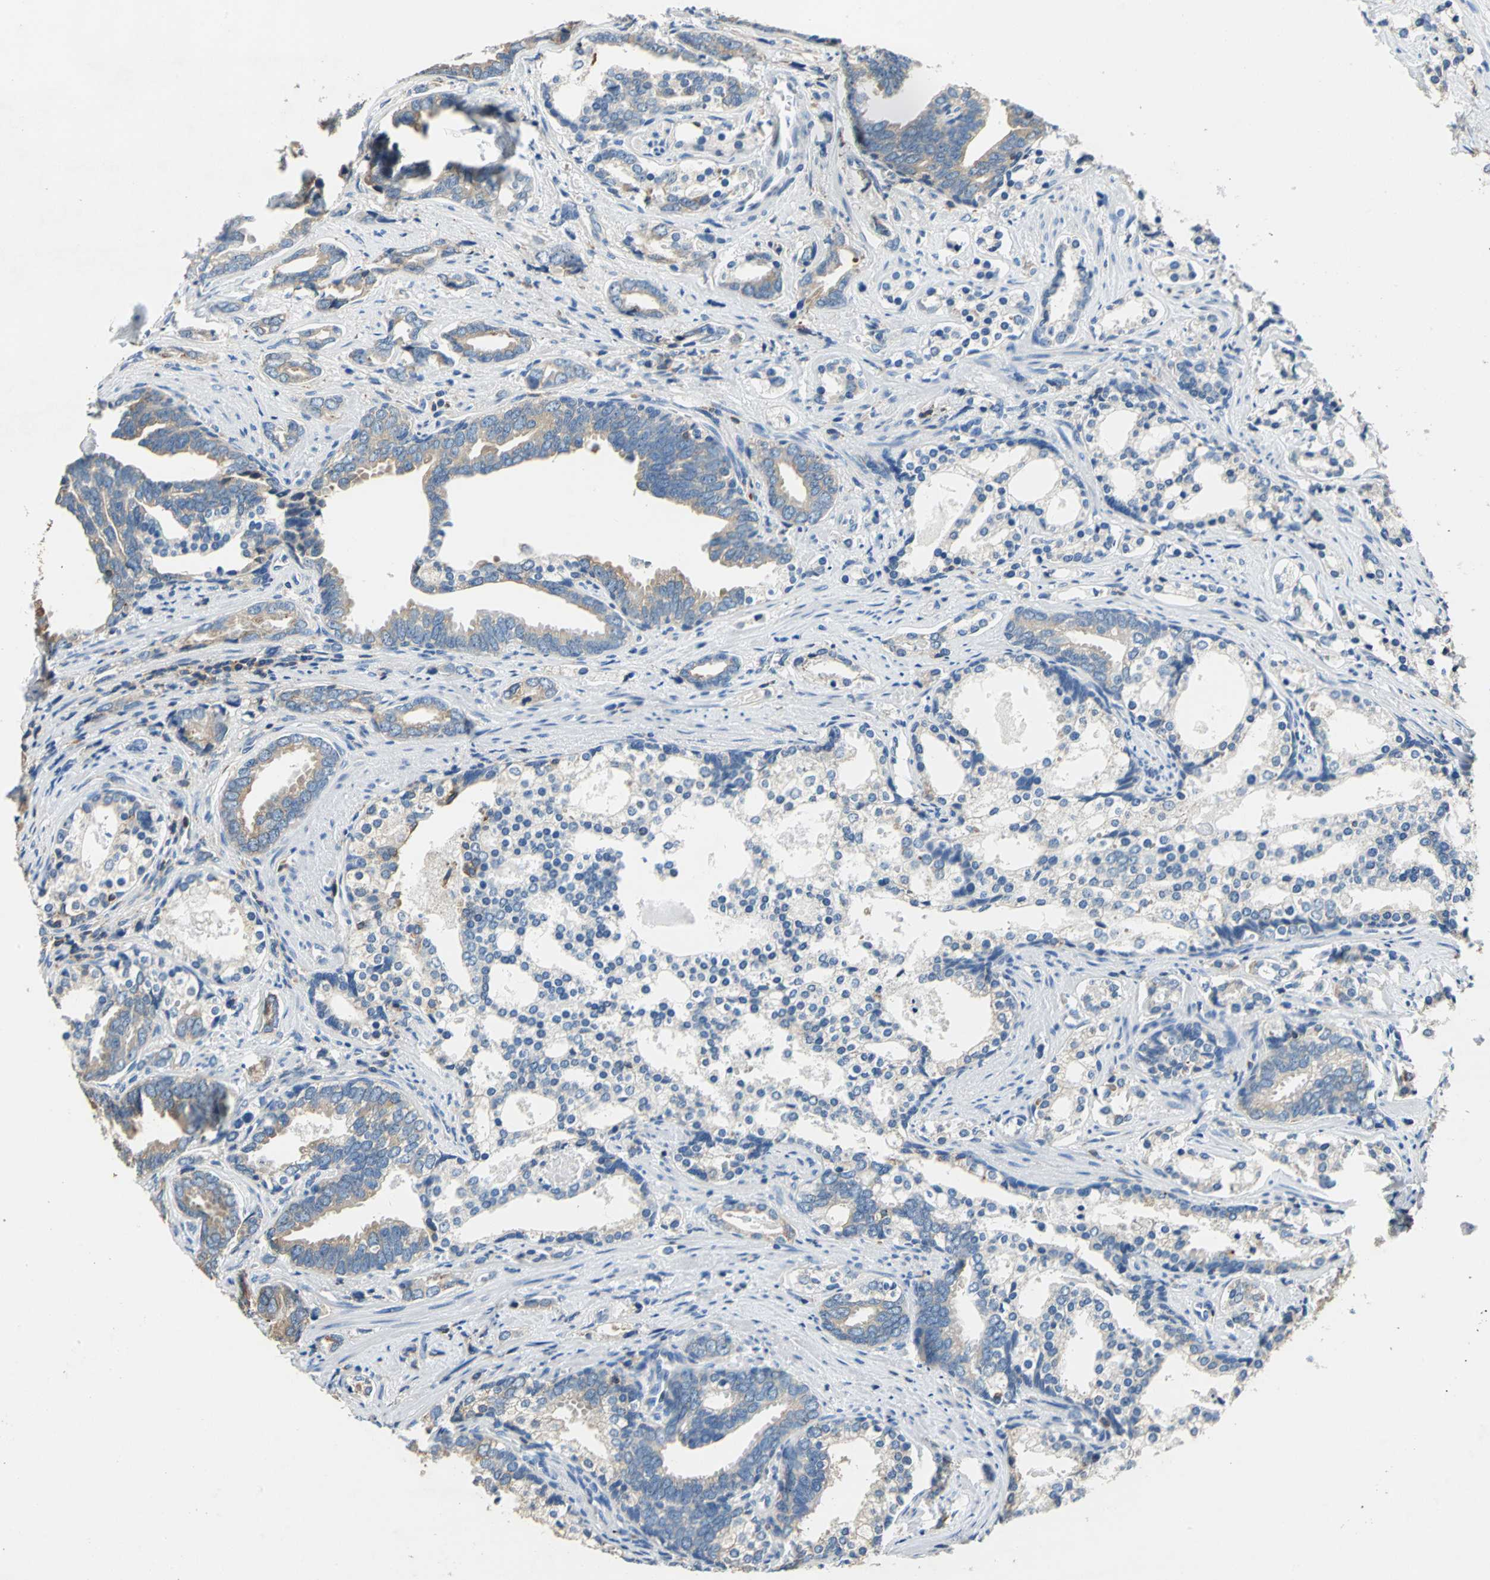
{"staining": {"intensity": "moderate", "quantity": ">75%", "location": "cytoplasmic/membranous"}, "tissue": "prostate cancer", "cell_type": "Tumor cells", "image_type": "cancer", "snomed": [{"axis": "morphology", "description": "Adenocarcinoma, Medium grade"}, {"axis": "topography", "description": "Prostate"}], "caption": "Protein staining of prostate cancer (adenocarcinoma (medium-grade)) tissue exhibits moderate cytoplasmic/membranous positivity in approximately >75% of tumor cells. (IHC, brightfield microscopy, high magnification).", "gene": "SEPTIN6", "patient": {"sex": "male", "age": 67}}